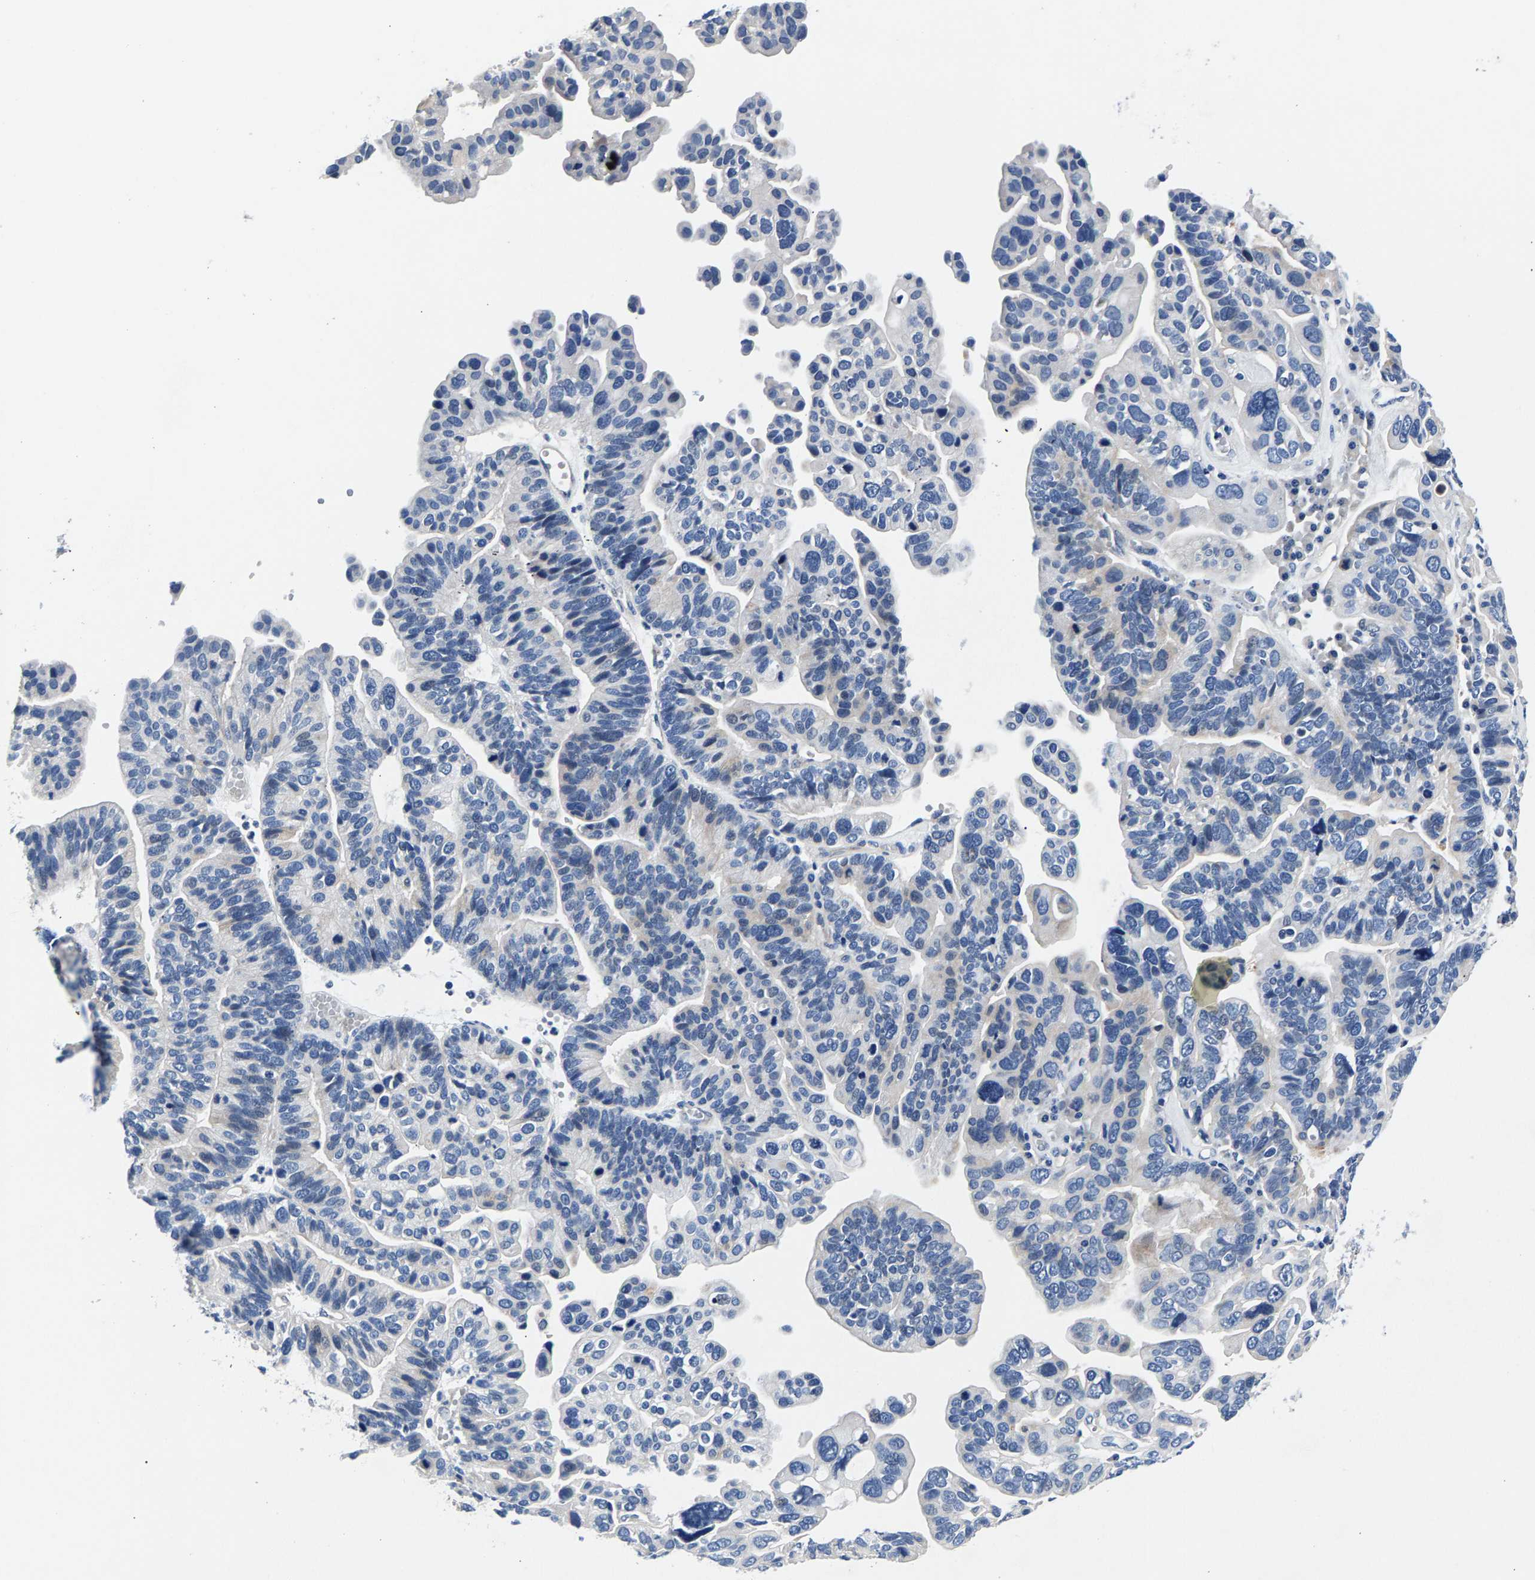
{"staining": {"intensity": "negative", "quantity": "none", "location": "none"}, "tissue": "ovarian cancer", "cell_type": "Tumor cells", "image_type": "cancer", "snomed": [{"axis": "morphology", "description": "Cystadenocarcinoma, serous, NOS"}, {"axis": "topography", "description": "Ovary"}], "caption": "This histopathology image is of serous cystadenocarcinoma (ovarian) stained with immunohistochemistry to label a protein in brown with the nuclei are counter-stained blue. There is no expression in tumor cells.", "gene": "P2RY4", "patient": {"sex": "female", "age": 56}}